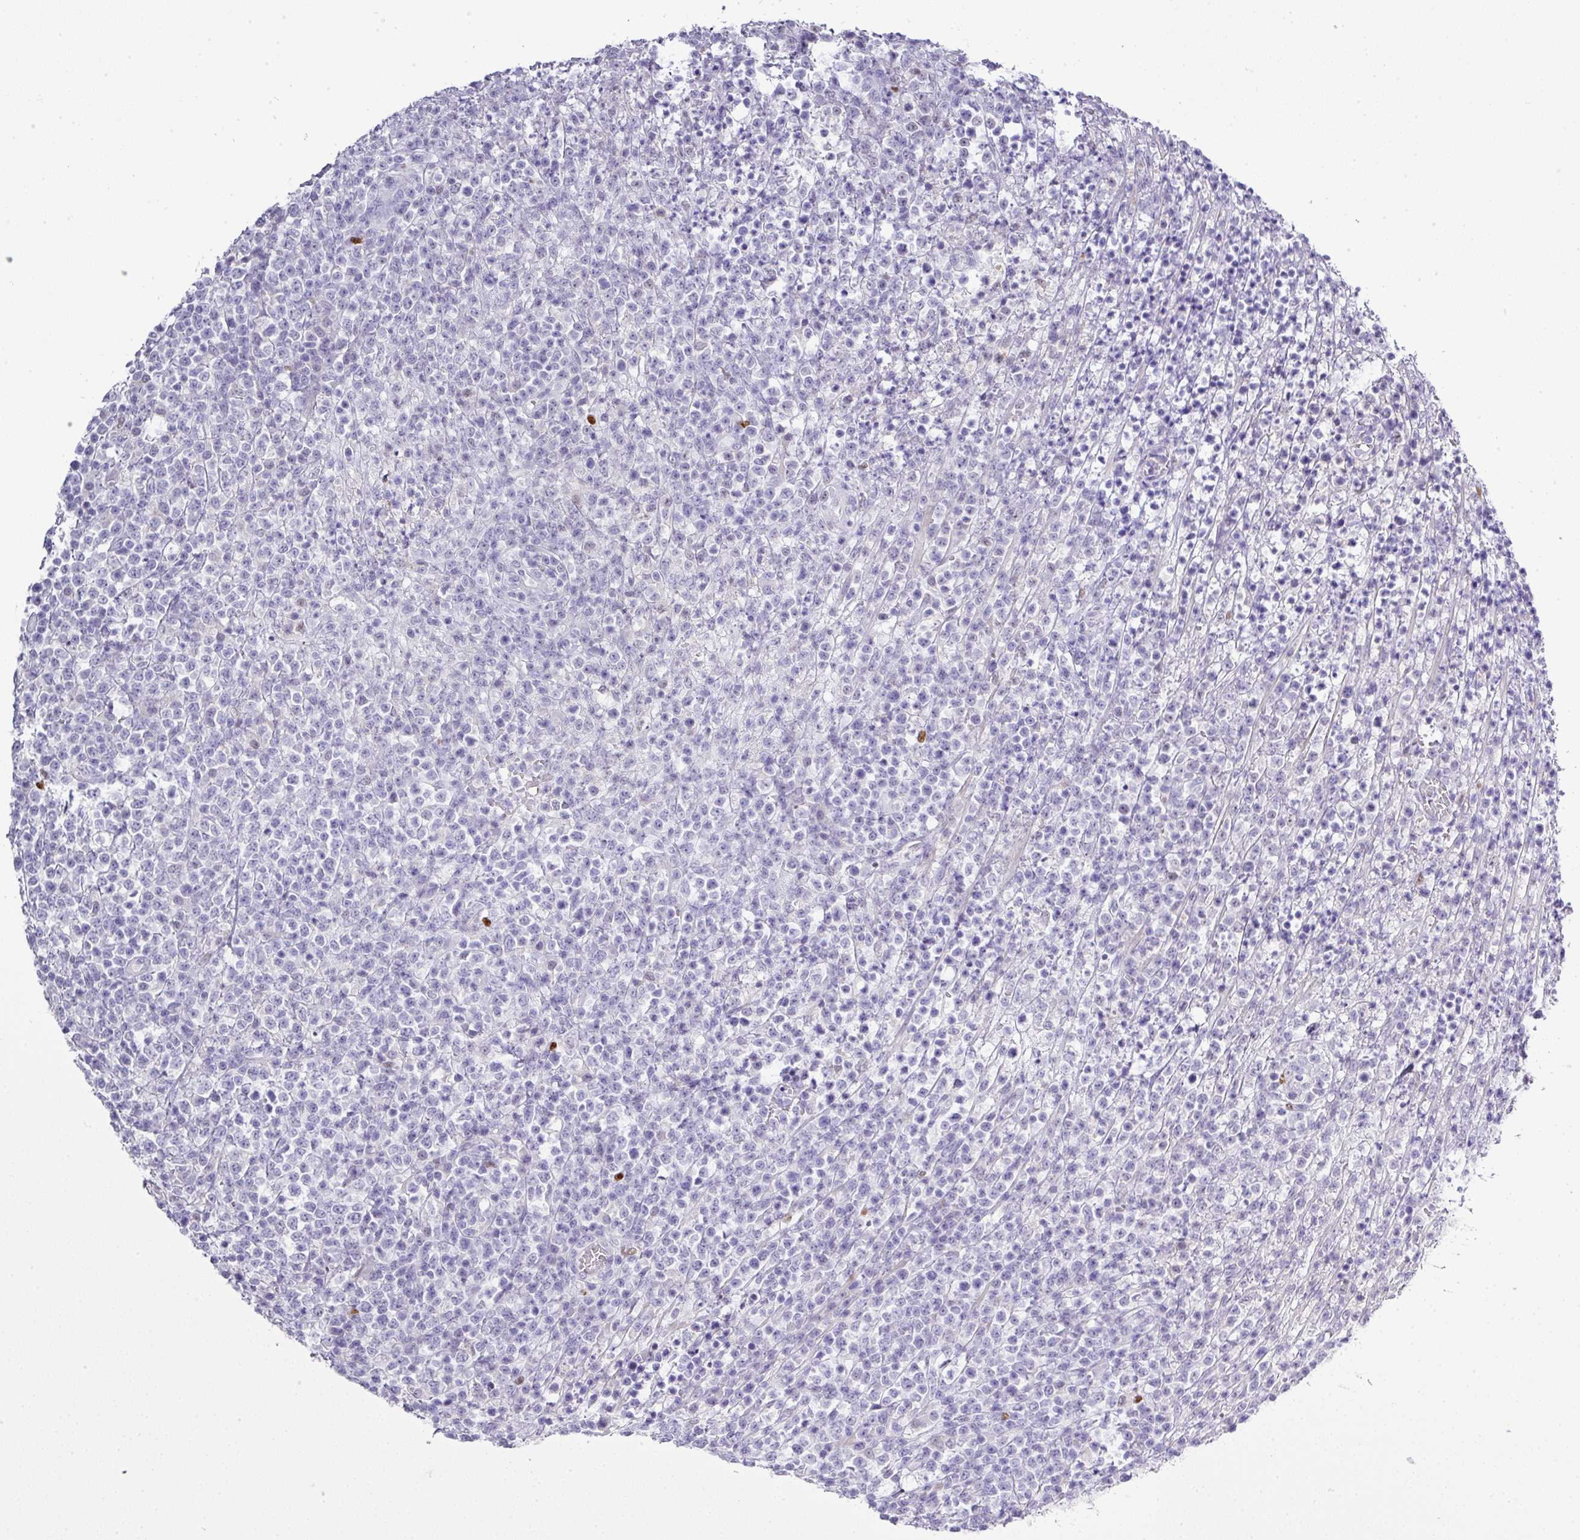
{"staining": {"intensity": "negative", "quantity": "none", "location": "none"}, "tissue": "lymphoma", "cell_type": "Tumor cells", "image_type": "cancer", "snomed": [{"axis": "morphology", "description": "Malignant lymphoma, non-Hodgkin's type, High grade"}, {"axis": "topography", "description": "Colon"}], "caption": "Protein analysis of lymphoma exhibits no significant staining in tumor cells.", "gene": "BCL11A", "patient": {"sex": "female", "age": 53}}